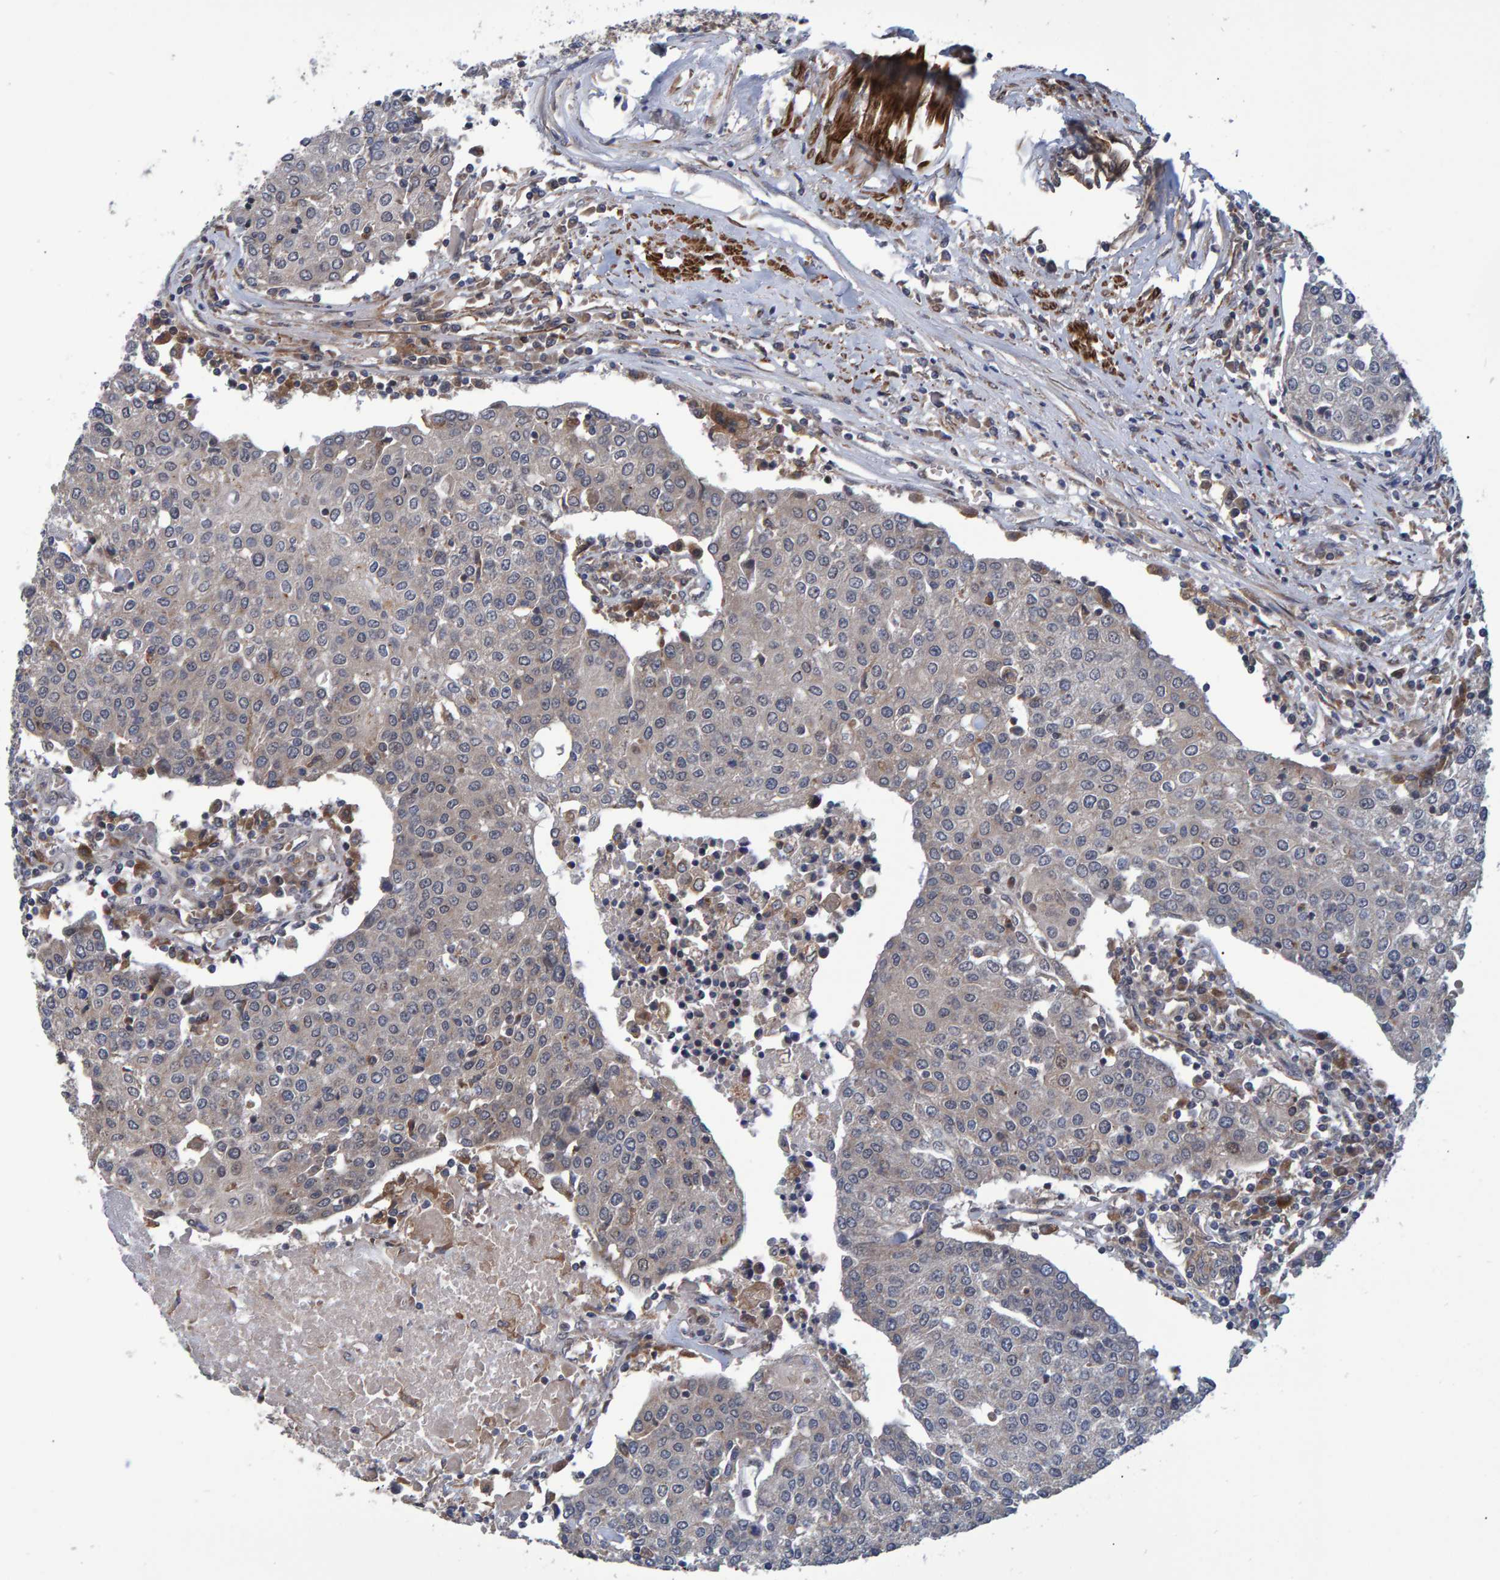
{"staining": {"intensity": "negative", "quantity": "none", "location": "none"}, "tissue": "urothelial cancer", "cell_type": "Tumor cells", "image_type": "cancer", "snomed": [{"axis": "morphology", "description": "Urothelial carcinoma, High grade"}, {"axis": "topography", "description": "Urinary bladder"}], "caption": "Protein analysis of urothelial cancer reveals no significant expression in tumor cells. (Stains: DAB immunohistochemistry (IHC) with hematoxylin counter stain, Microscopy: brightfield microscopy at high magnification).", "gene": "ATP6V1H", "patient": {"sex": "female", "age": 85}}